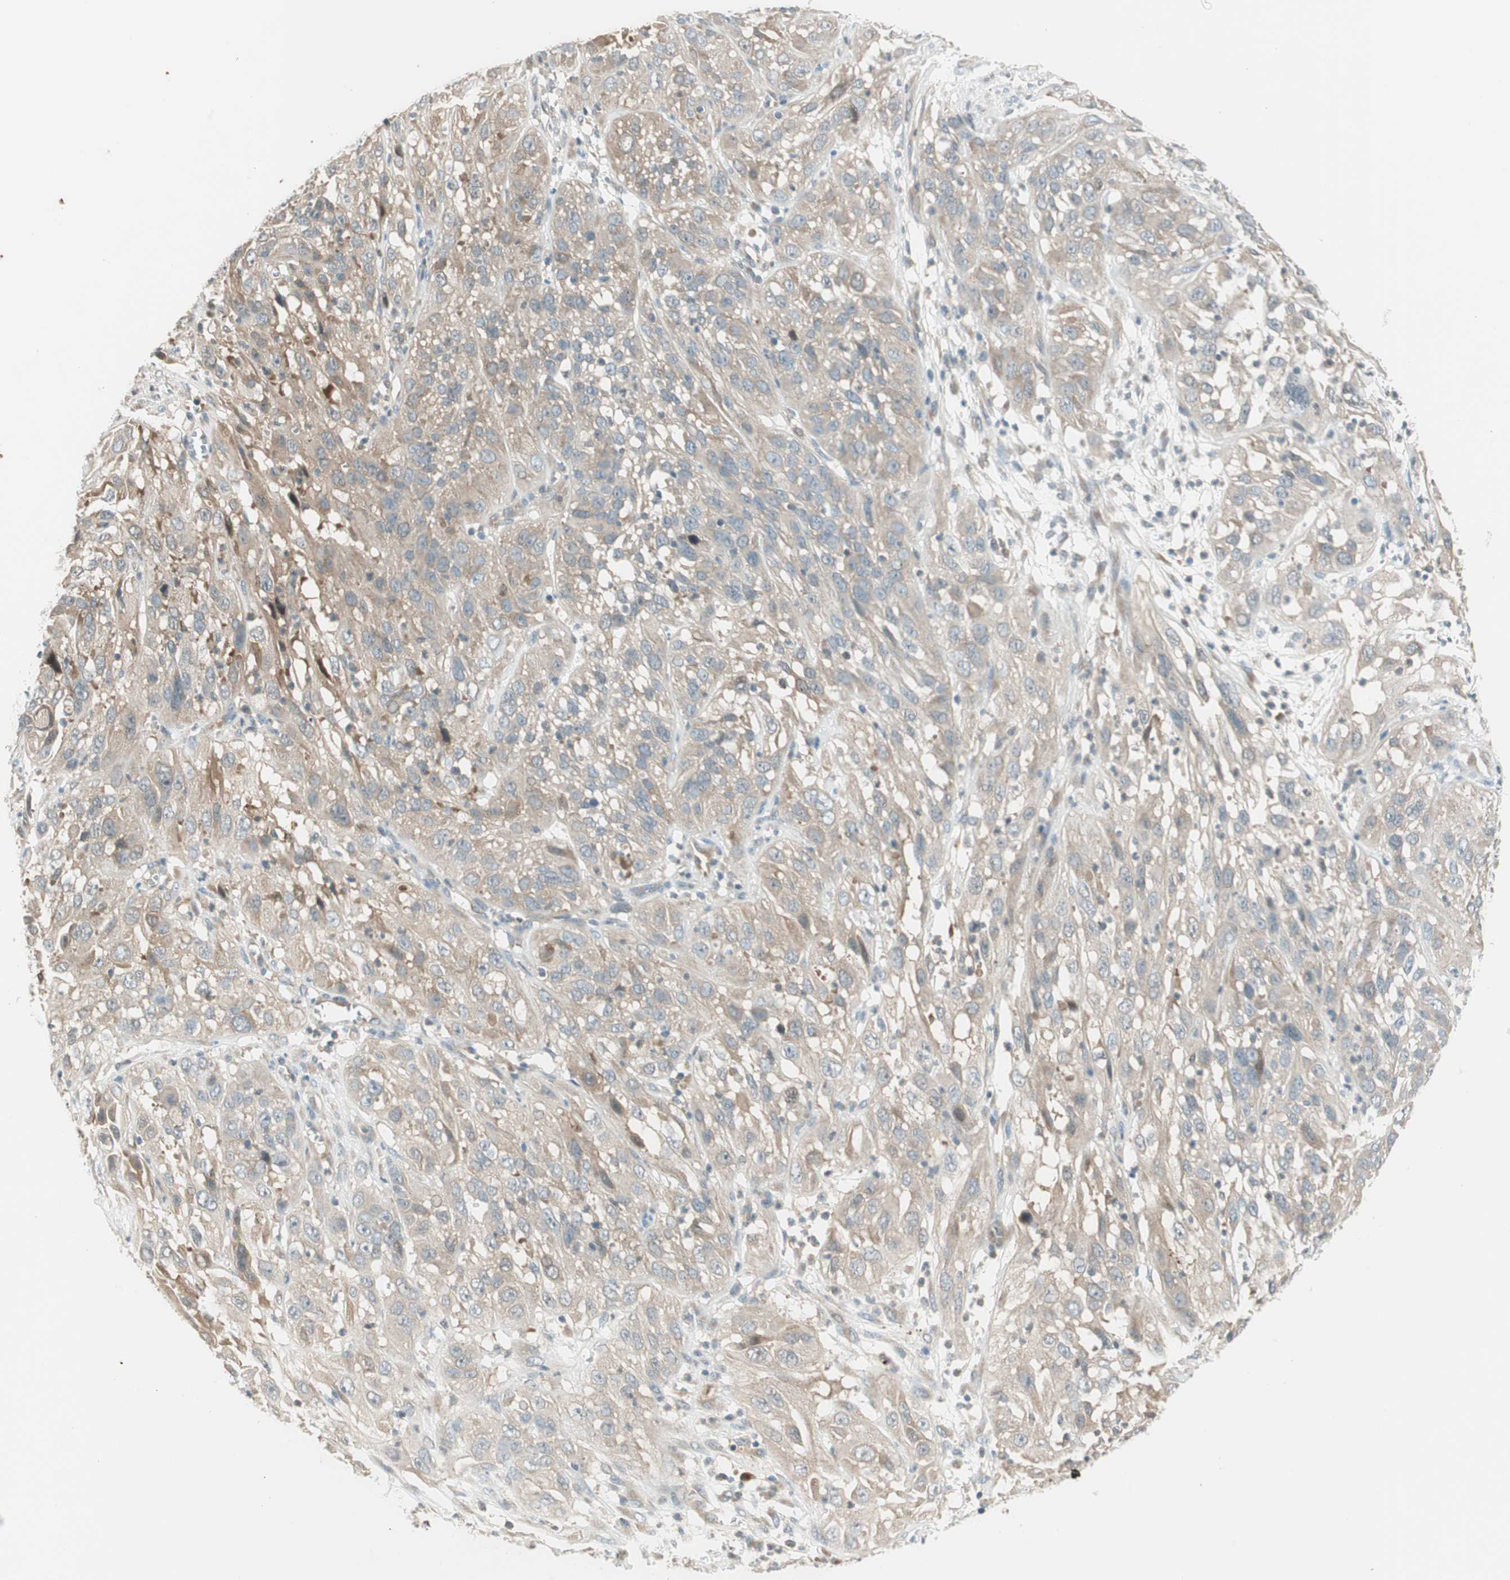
{"staining": {"intensity": "weak", "quantity": ">75%", "location": "cytoplasmic/membranous"}, "tissue": "cervical cancer", "cell_type": "Tumor cells", "image_type": "cancer", "snomed": [{"axis": "morphology", "description": "Squamous cell carcinoma, NOS"}, {"axis": "topography", "description": "Cervix"}], "caption": "Protein analysis of squamous cell carcinoma (cervical) tissue displays weak cytoplasmic/membranous expression in about >75% of tumor cells. (Stains: DAB in brown, nuclei in blue, Microscopy: brightfield microscopy at high magnification).", "gene": "CGRRF1", "patient": {"sex": "female", "age": 32}}